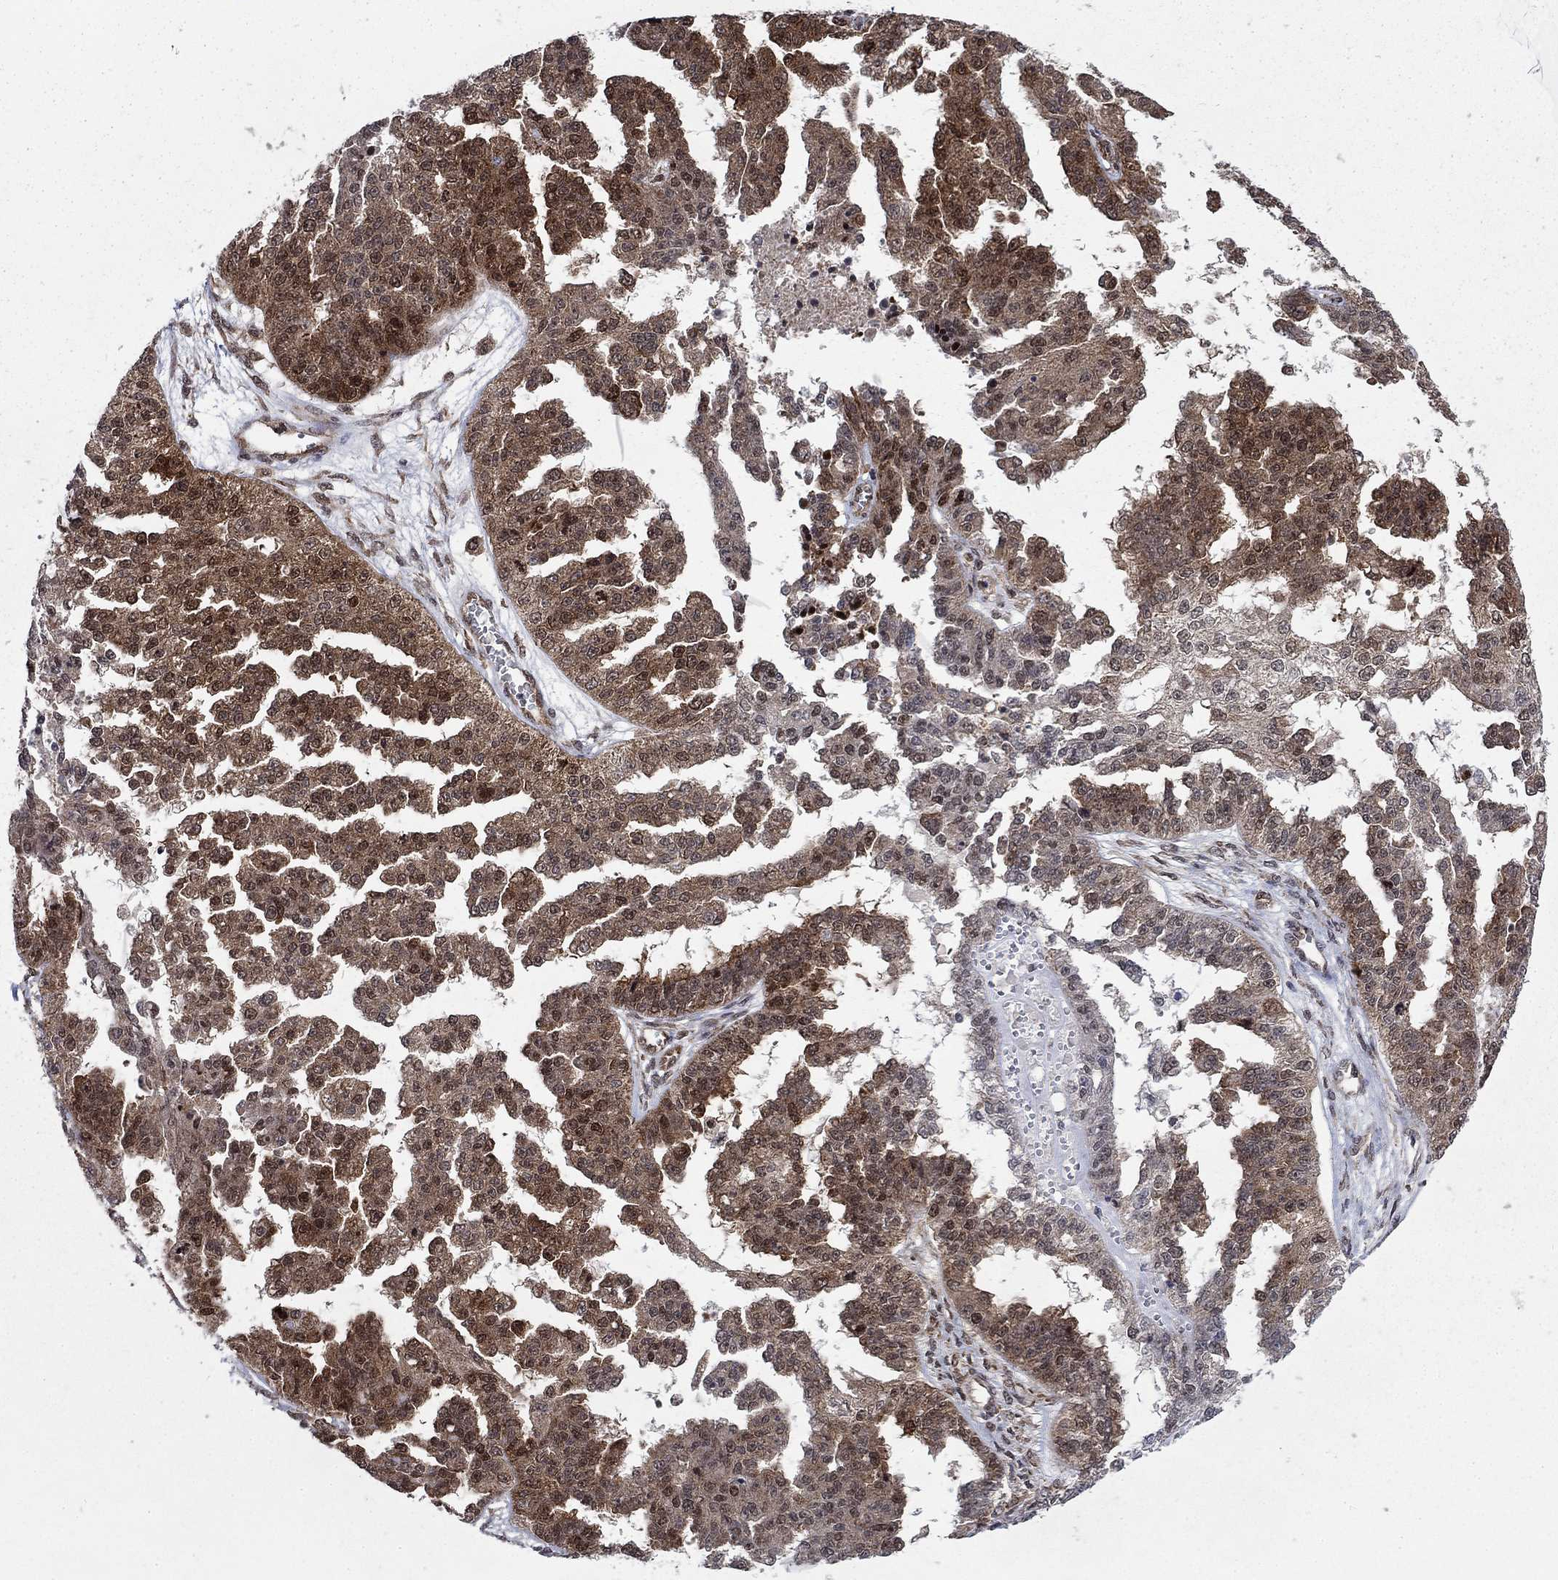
{"staining": {"intensity": "moderate", "quantity": "25%-75%", "location": "cytoplasmic/membranous,nuclear"}, "tissue": "ovarian cancer", "cell_type": "Tumor cells", "image_type": "cancer", "snomed": [{"axis": "morphology", "description": "Cystadenocarcinoma, serous, NOS"}, {"axis": "topography", "description": "Ovary"}], "caption": "DAB (3,3'-diaminobenzidine) immunohistochemical staining of ovarian serous cystadenocarcinoma reveals moderate cytoplasmic/membranous and nuclear protein staining in approximately 25%-75% of tumor cells.", "gene": "DNAJA1", "patient": {"sex": "female", "age": 58}}